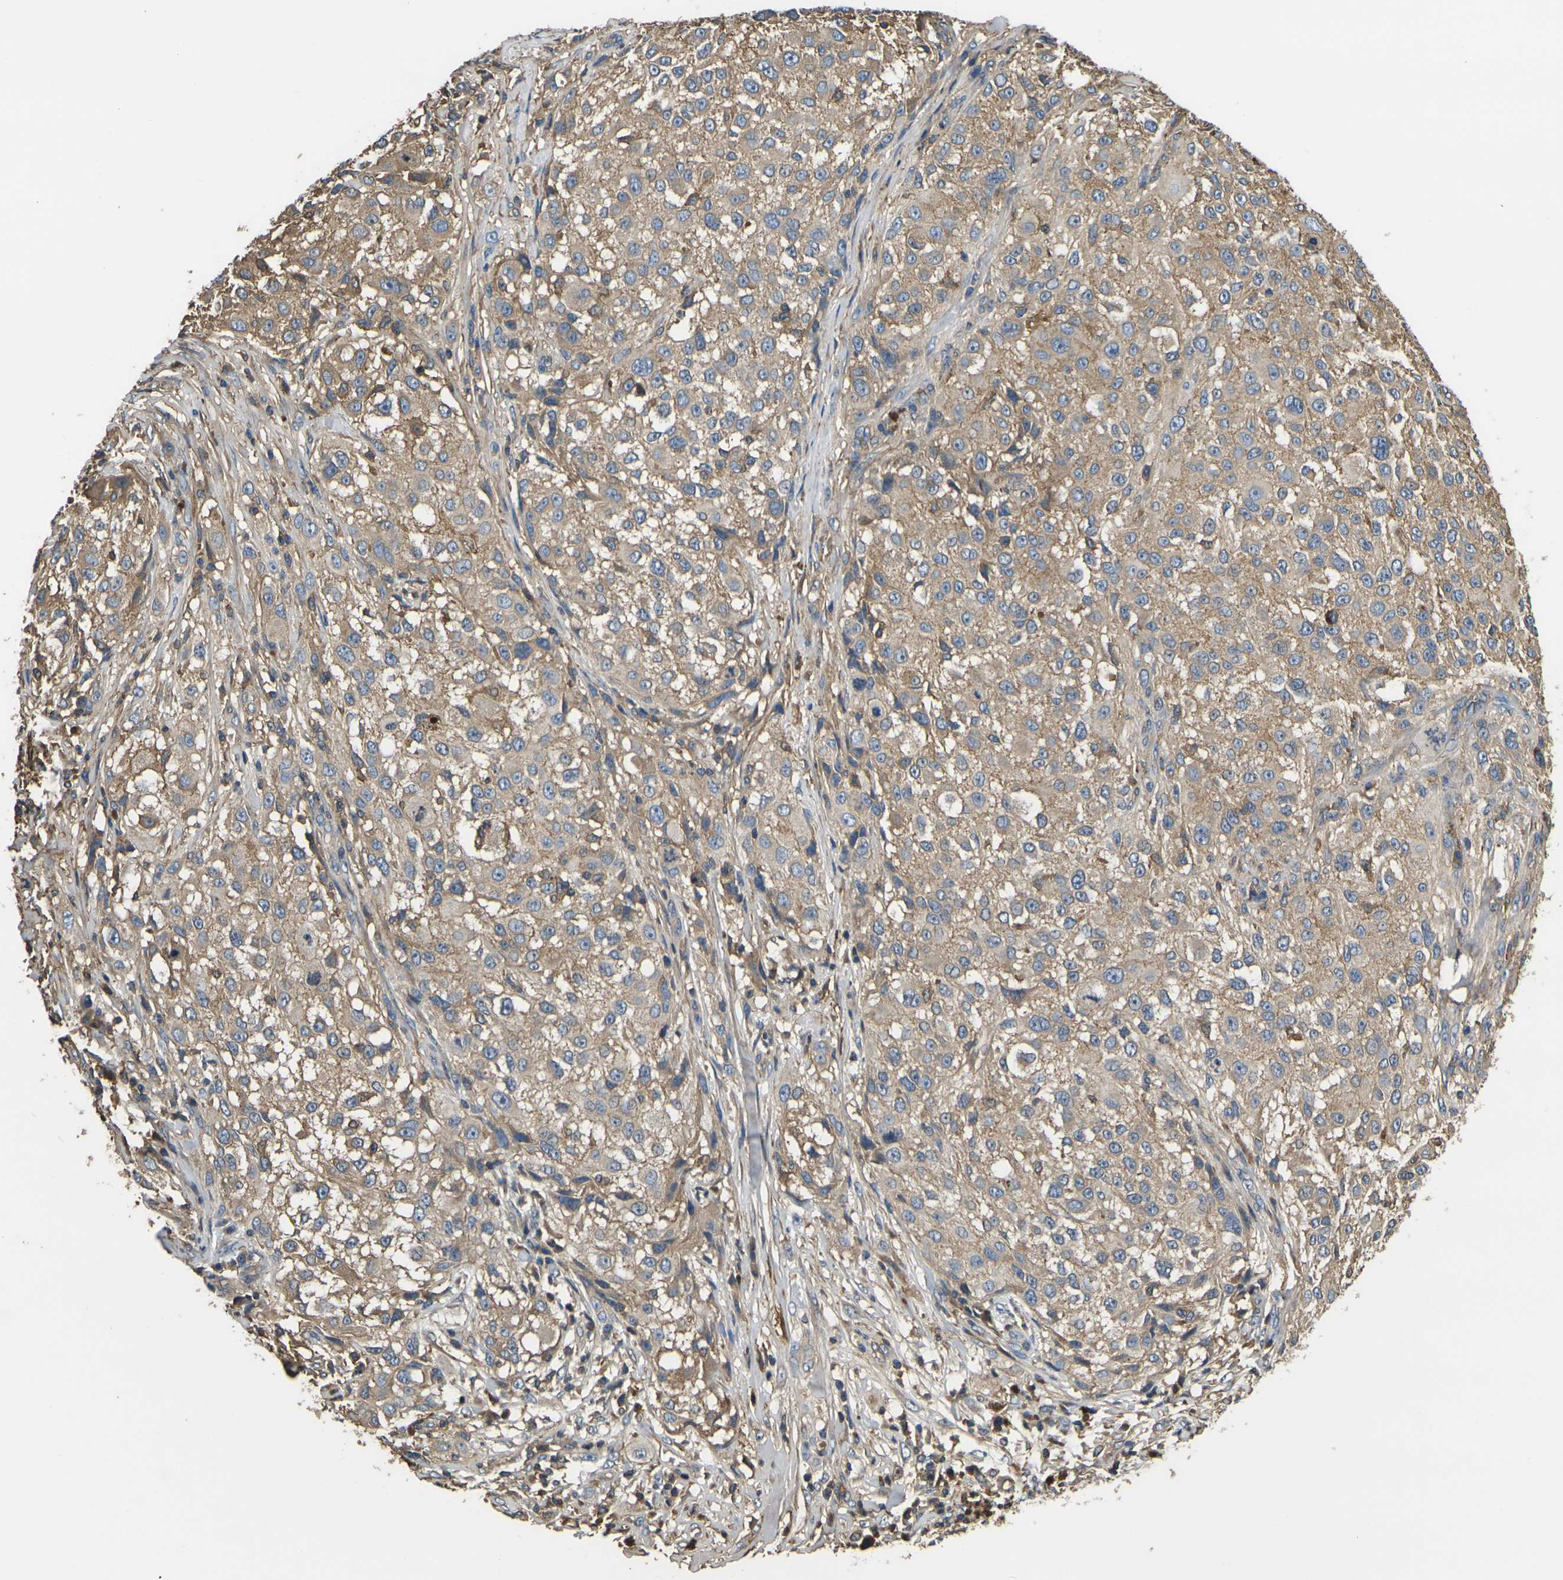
{"staining": {"intensity": "weak", "quantity": ">75%", "location": "cytoplasmic/membranous"}, "tissue": "melanoma", "cell_type": "Tumor cells", "image_type": "cancer", "snomed": [{"axis": "morphology", "description": "Necrosis, NOS"}, {"axis": "morphology", "description": "Malignant melanoma, NOS"}, {"axis": "topography", "description": "Skin"}], "caption": "A histopathology image of melanoma stained for a protein reveals weak cytoplasmic/membranous brown staining in tumor cells. The protein of interest is shown in brown color, while the nuclei are stained blue.", "gene": "HSPG2", "patient": {"sex": "female", "age": 87}}